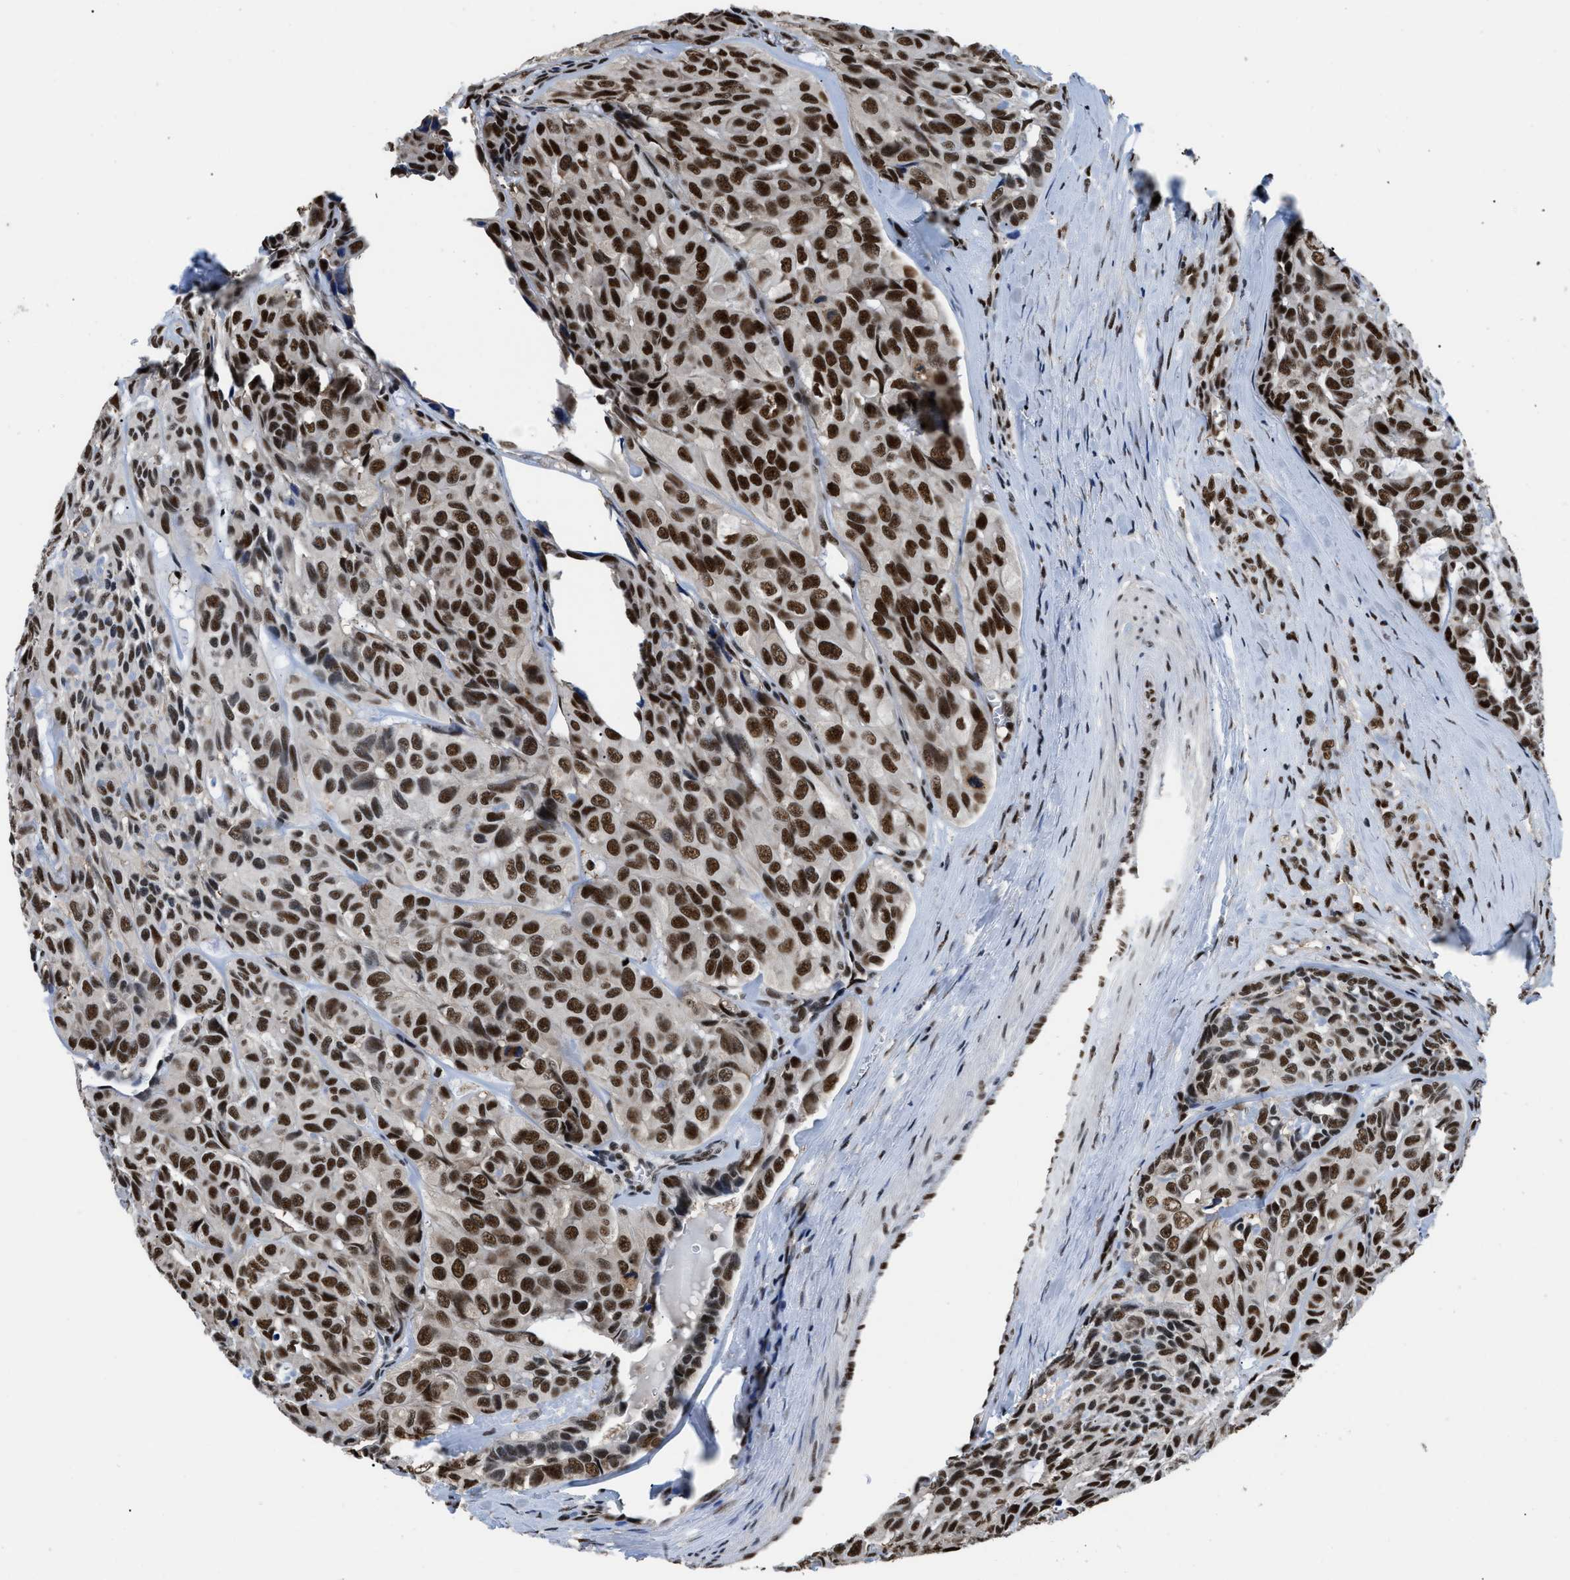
{"staining": {"intensity": "strong", "quantity": ">75%", "location": "nuclear"}, "tissue": "head and neck cancer", "cell_type": "Tumor cells", "image_type": "cancer", "snomed": [{"axis": "morphology", "description": "Adenocarcinoma, NOS"}, {"axis": "topography", "description": "Salivary gland, NOS"}, {"axis": "topography", "description": "Head-Neck"}], "caption": "Tumor cells reveal high levels of strong nuclear positivity in approximately >75% of cells in human head and neck cancer.", "gene": "HNRNPH2", "patient": {"sex": "female", "age": 76}}